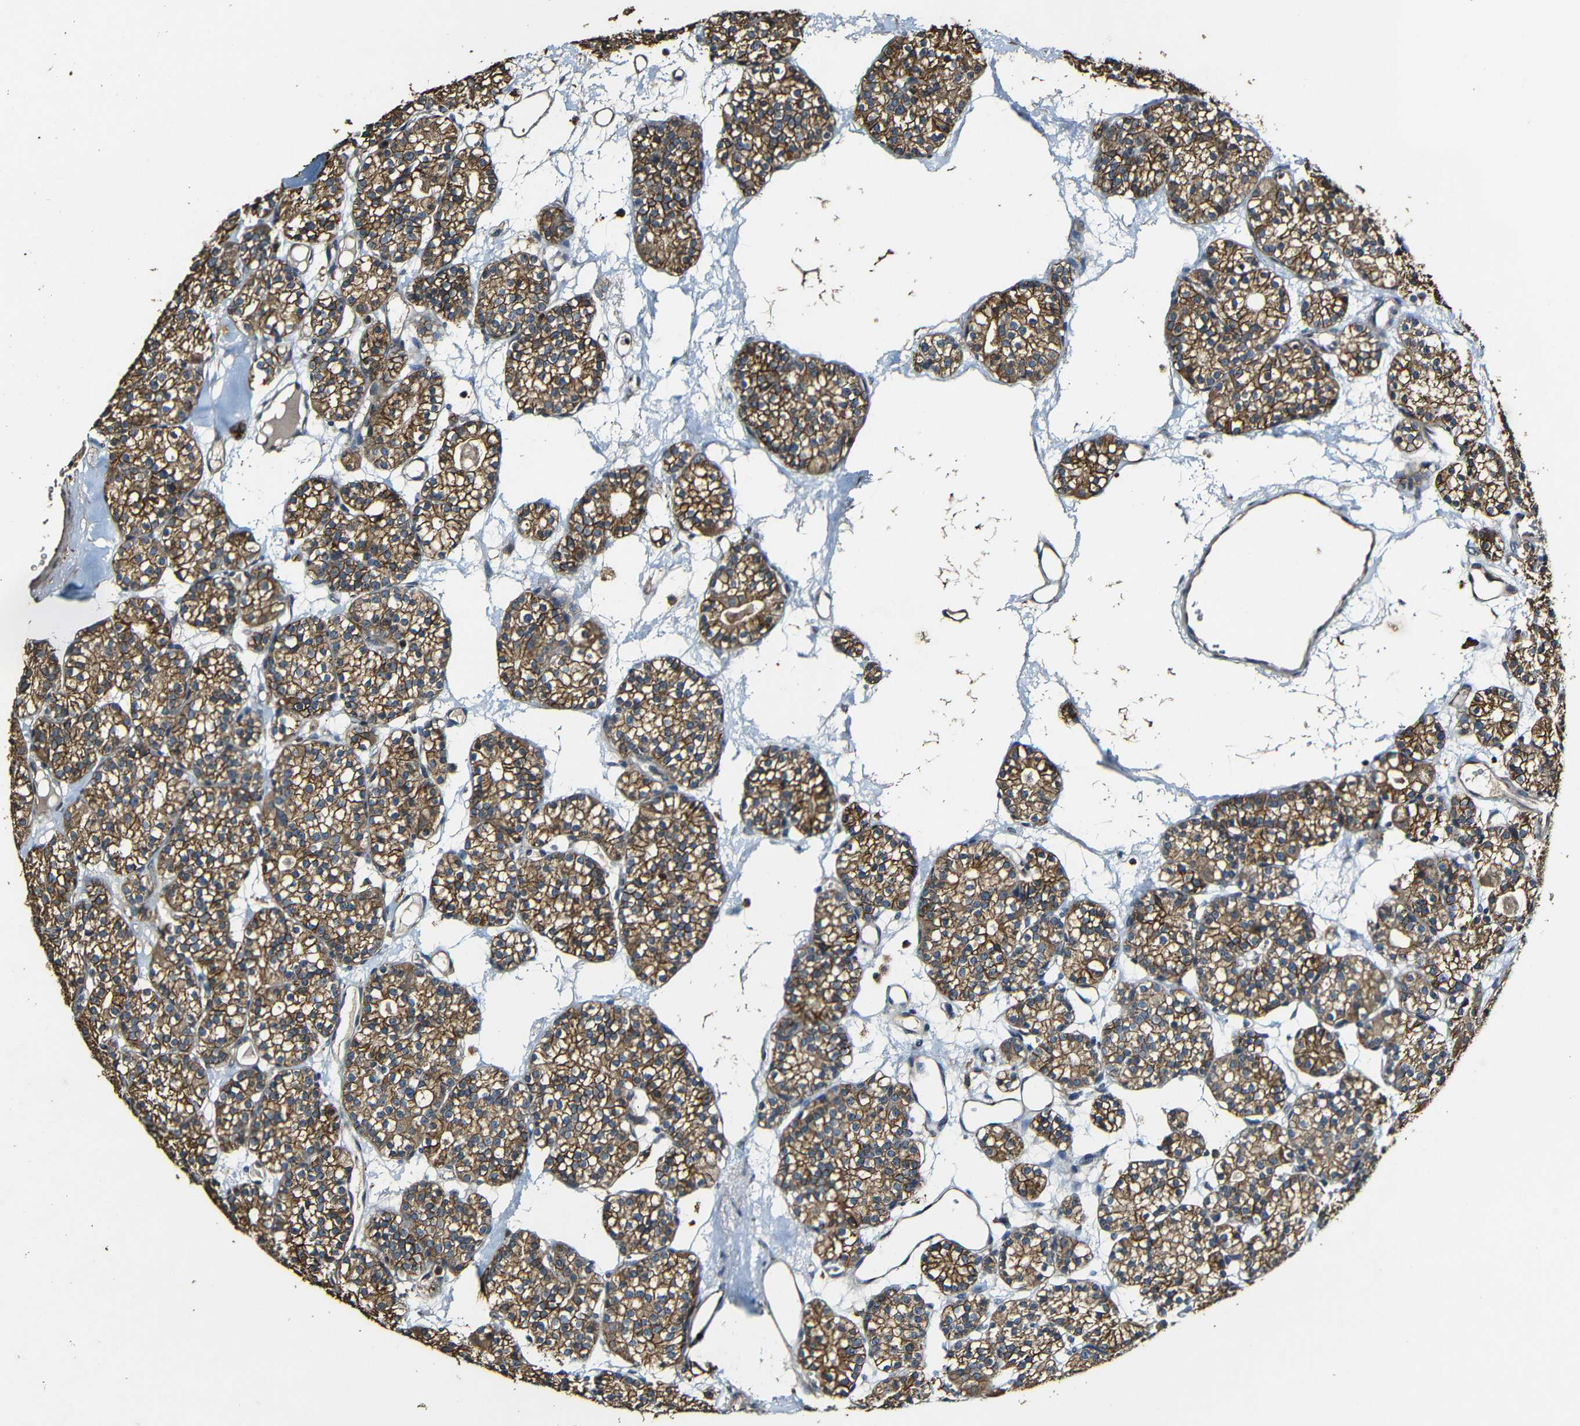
{"staining": {"intensity": "strong", "quantity": ">75%", "location": "cytoplasmic/membranous"}, "tissue": "parathyroid gland", "cell_type": "Glandular cells", "image_type": "normal", "snomed": [{"axis": "morphology", "description": "Normal tissue, NOS"}, {"axis": "topography", "description": "Parathyroid gland"}], "caption": "Approximately >75% of glandular cells in normal parathyroid gland demonstrate strong cytoplasmic/membranous protein staining as visualized by brown immunohistochemical staining.", "gene": "CASP8", "patient": {"sex": "female", "age": 64}}